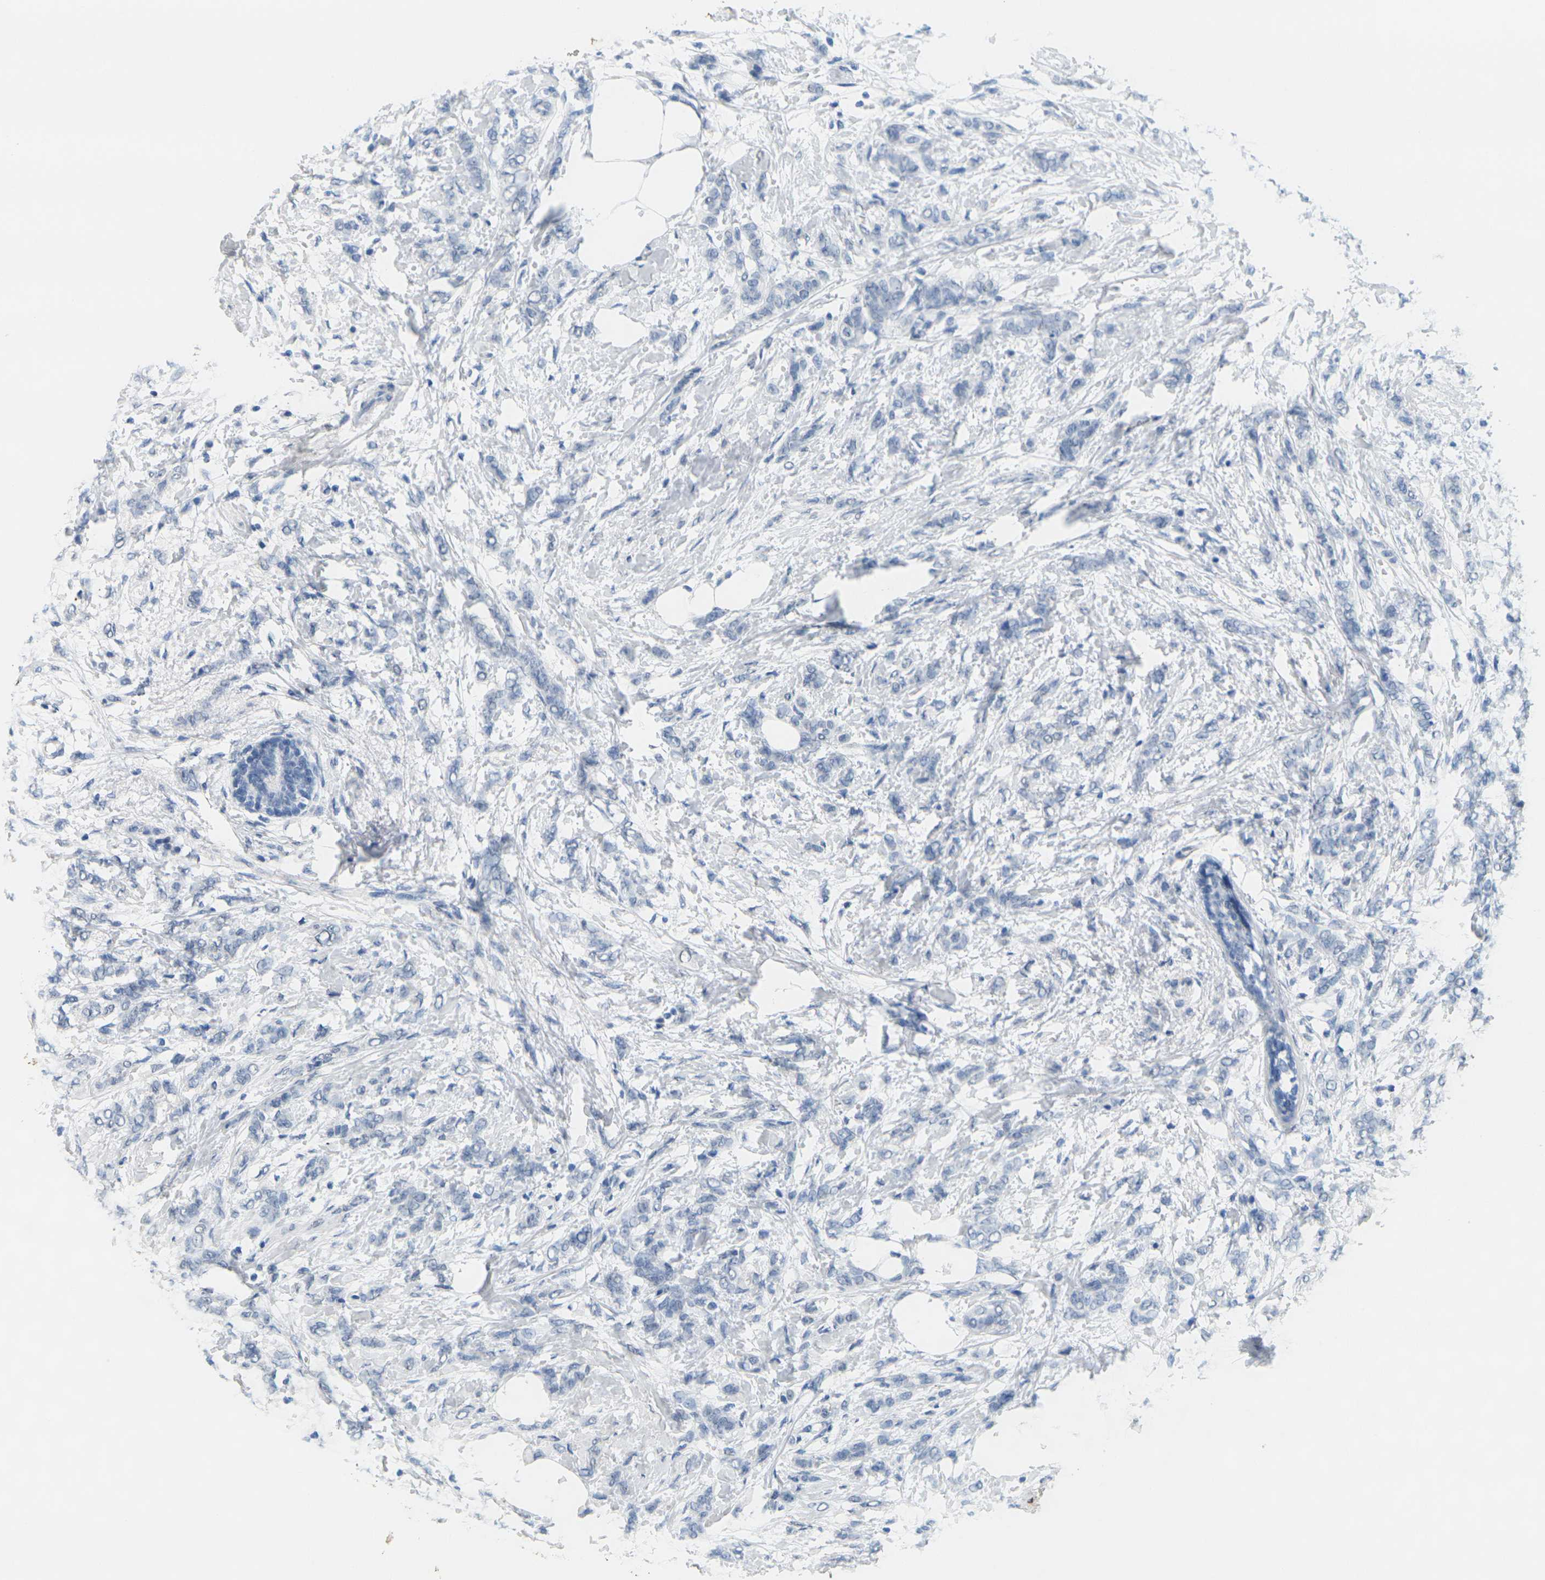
{"staining": {"intensity": "negative", "quantity": "none", "location": "none"}, "tissue": "breast cancer", "cell_type": "Tumor cells", "image_type": "cancer", "snomed": [{"axis": "morphology", "description": "Lobular carcinoma, in situ"}, {"axis": "morphology", "description": "Lobular carcinoma"}, {"axis": "topography", "description": "Breast"}], "caption": "Immunohistochemical staining of human lobular carcinoma in situ (breast) shows no significant positivity in tumor cells. (Brightfield microscopy of DAB (3,3'-diaminobenzidine) immunohistochemistry (IHC) at high magnification).", "gene": "CTAG1A", "patient": {"sex": "female", "age": 41}}